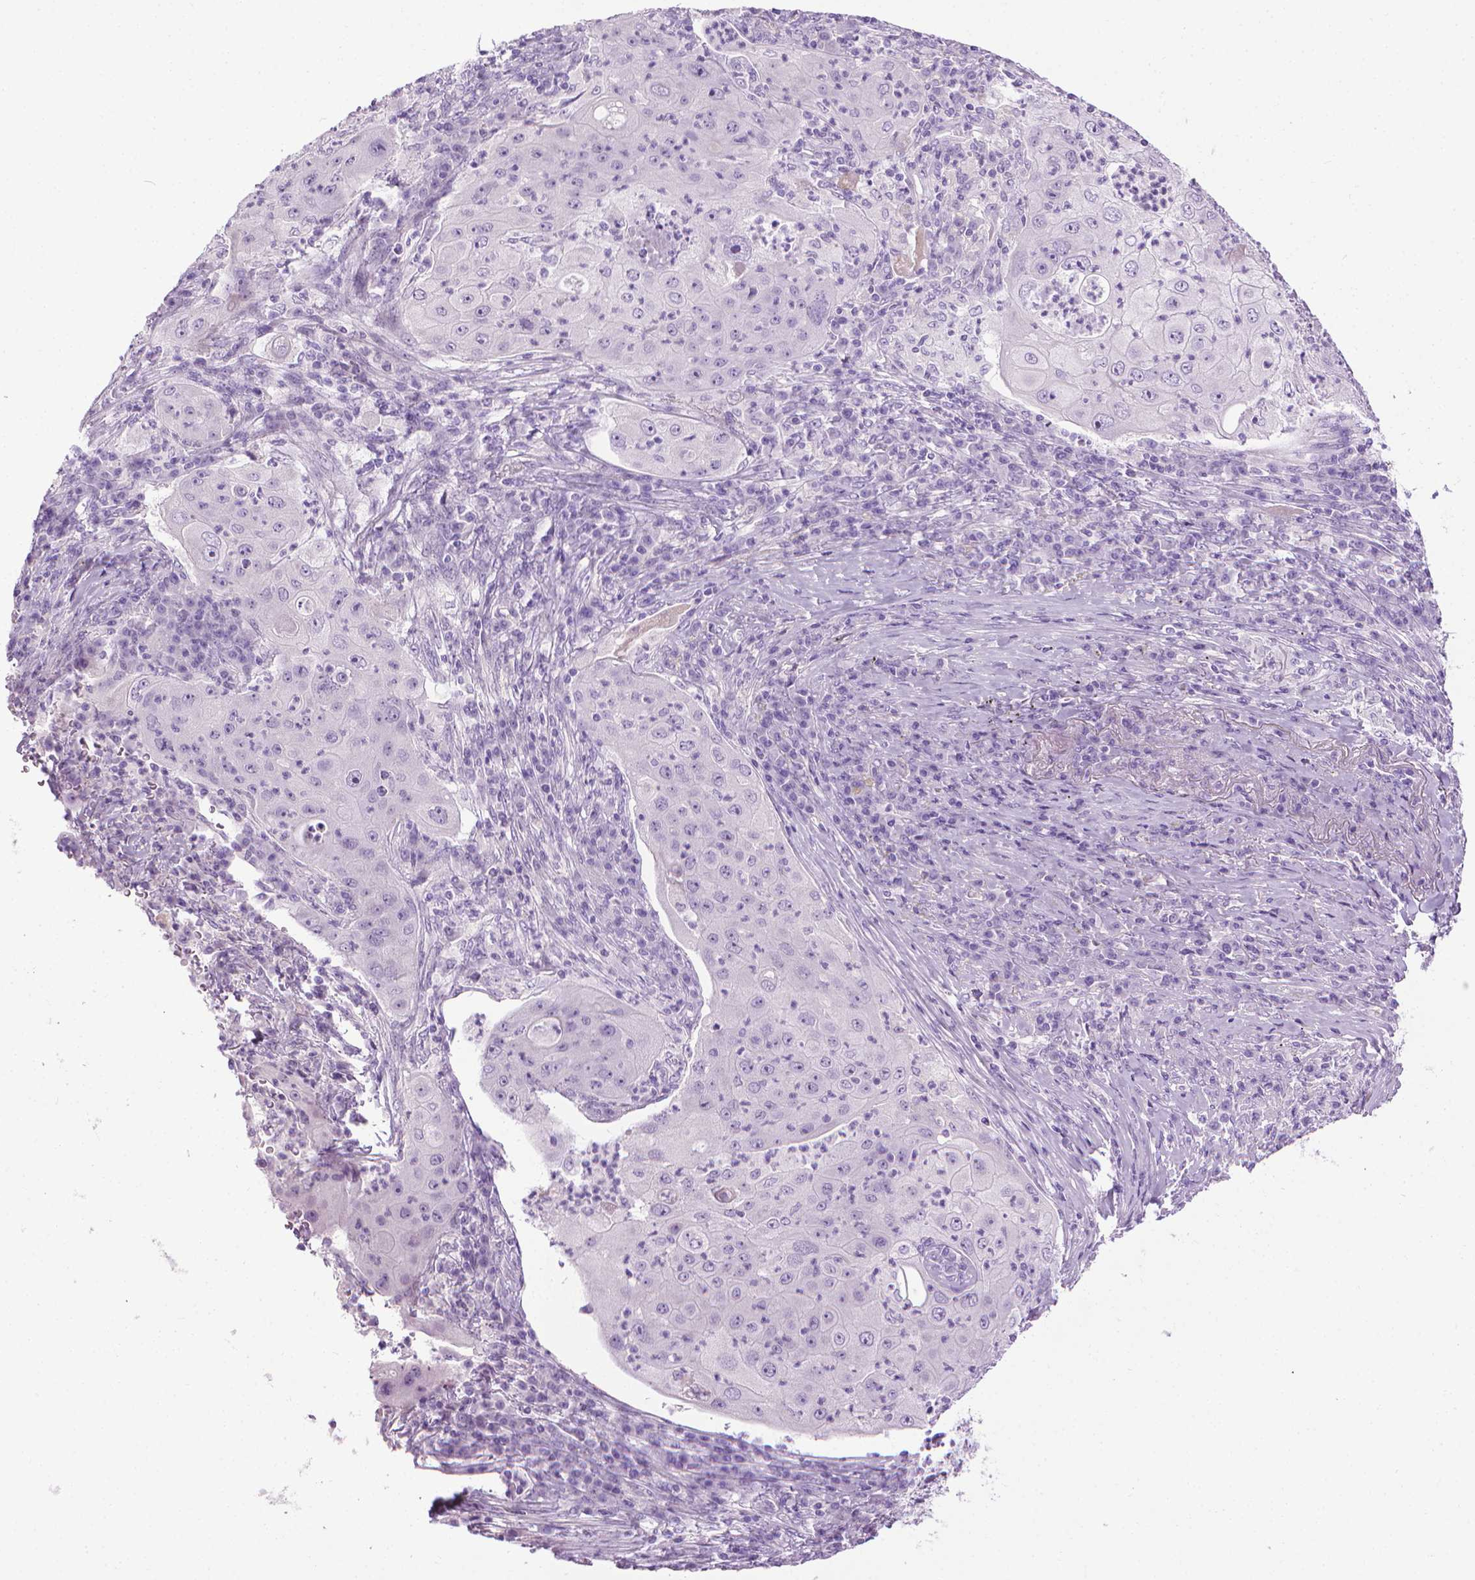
{"staining": {"intensity": "negative", "quantity": "none", "location": "none"}, "tissue": "lung cancer", "cell_type": "Tumor cells", "image_type": "cancer", "snomed": [{"axis": "morphology", "description": "Squamous cell carcinoma, NOS"}, {"axis": "topography", "description": "Lung"}], "caption": "Lung squamous cell carcinoma was stained to show a protein in brown. There is no significant positivity in tumor cells. (Brightfield microscopy of DAB immunohistochemistry (IHC) at high magnification).", "gene": "DNAI7", "patient": {"sex": "female", "age": 59}}